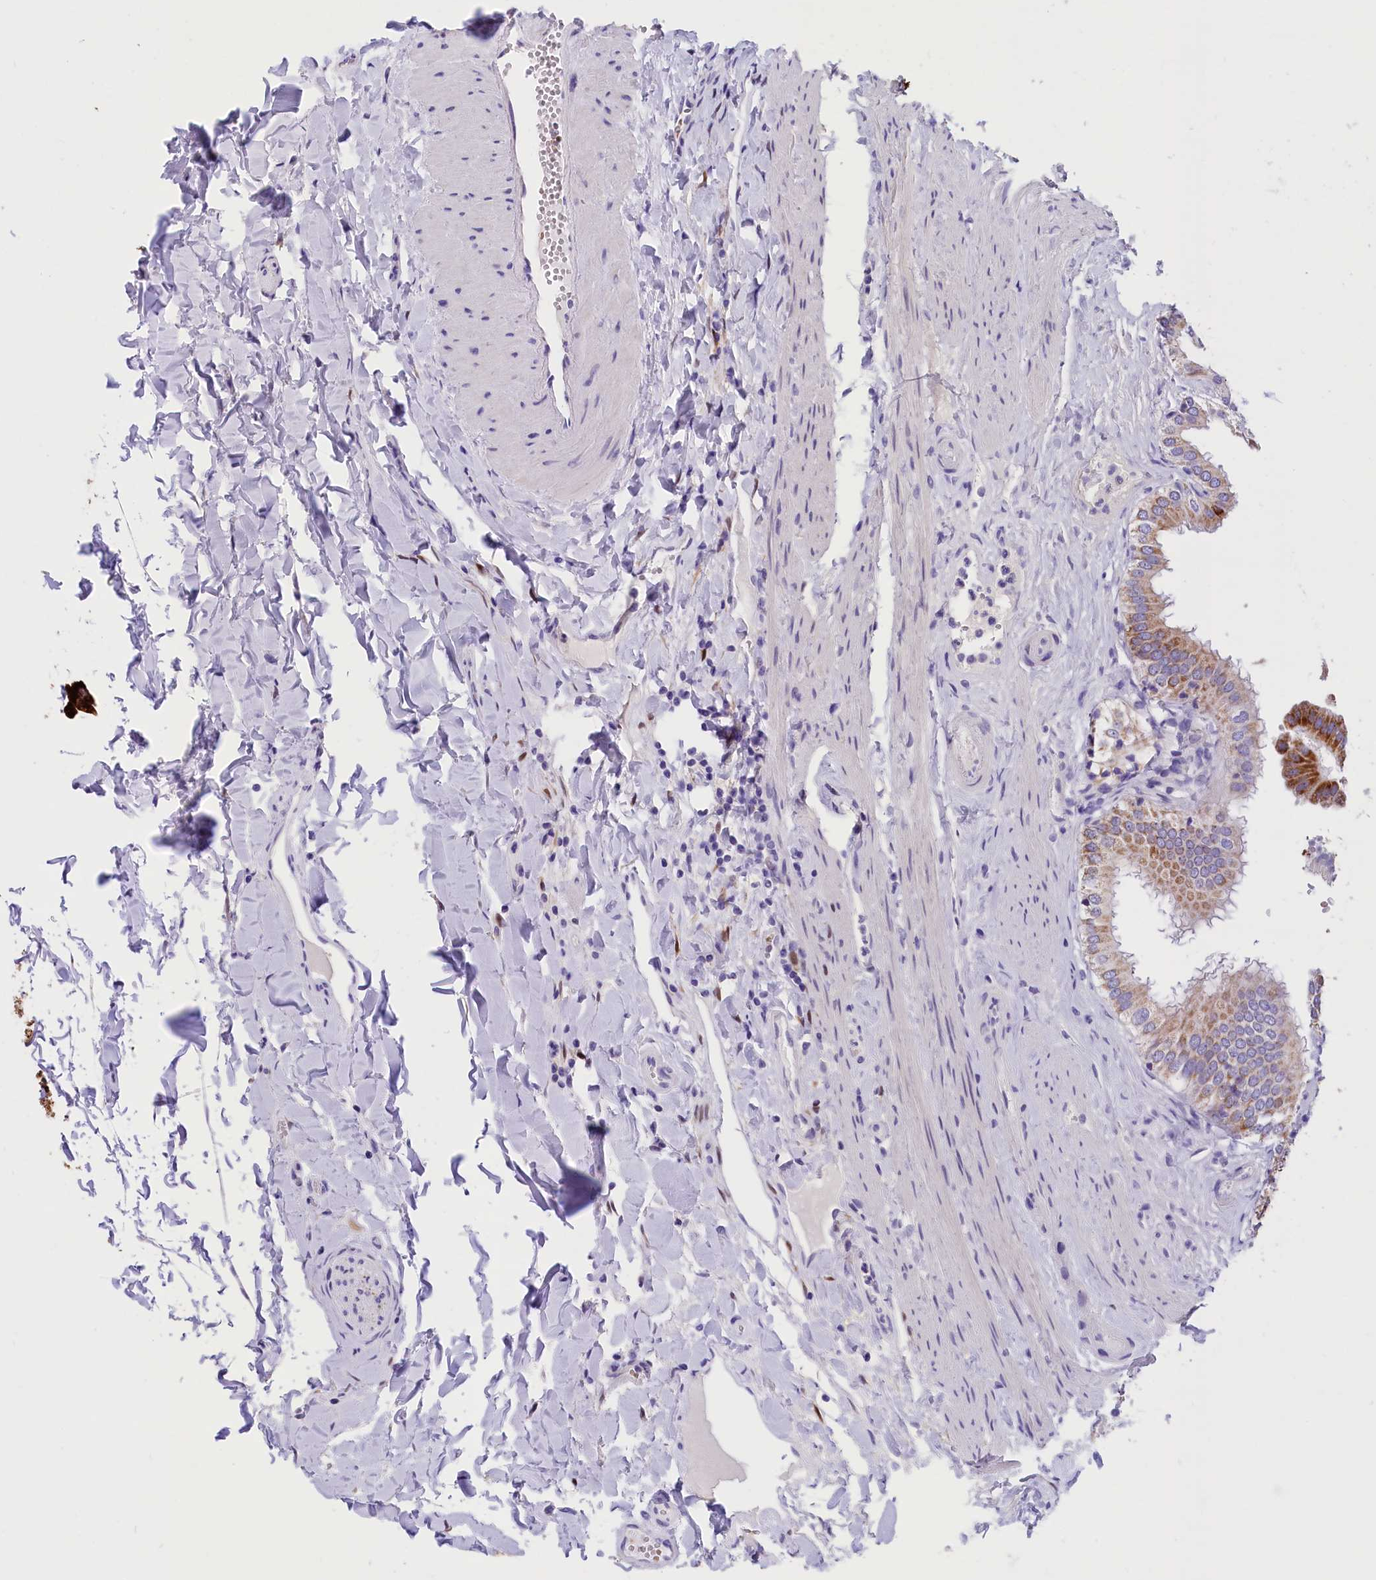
{"staining": {"intensity": "strong", "quantity": "25%-75%", "location": "cytoplasmic/membranous"}, "tissue": "gallbladder", "cell_type": "Glandular cells", "image_type": "normal", "snomed": [{"axis": "morphology", "description": "Normal tissue, NOS"}, {"axis": "topography", "description": "Gallbladder"}], "caption": "Brown immunohistochemical staining in unremarkable gallbladder displays strong cytoplasmic/membranous positivity in approximately 25%-75% of glandular cells. (Brightfield microscopy of DAB IHC at high magnification).", "gene": "ABAT", "patient": {"sex": "female", "age": 61}}